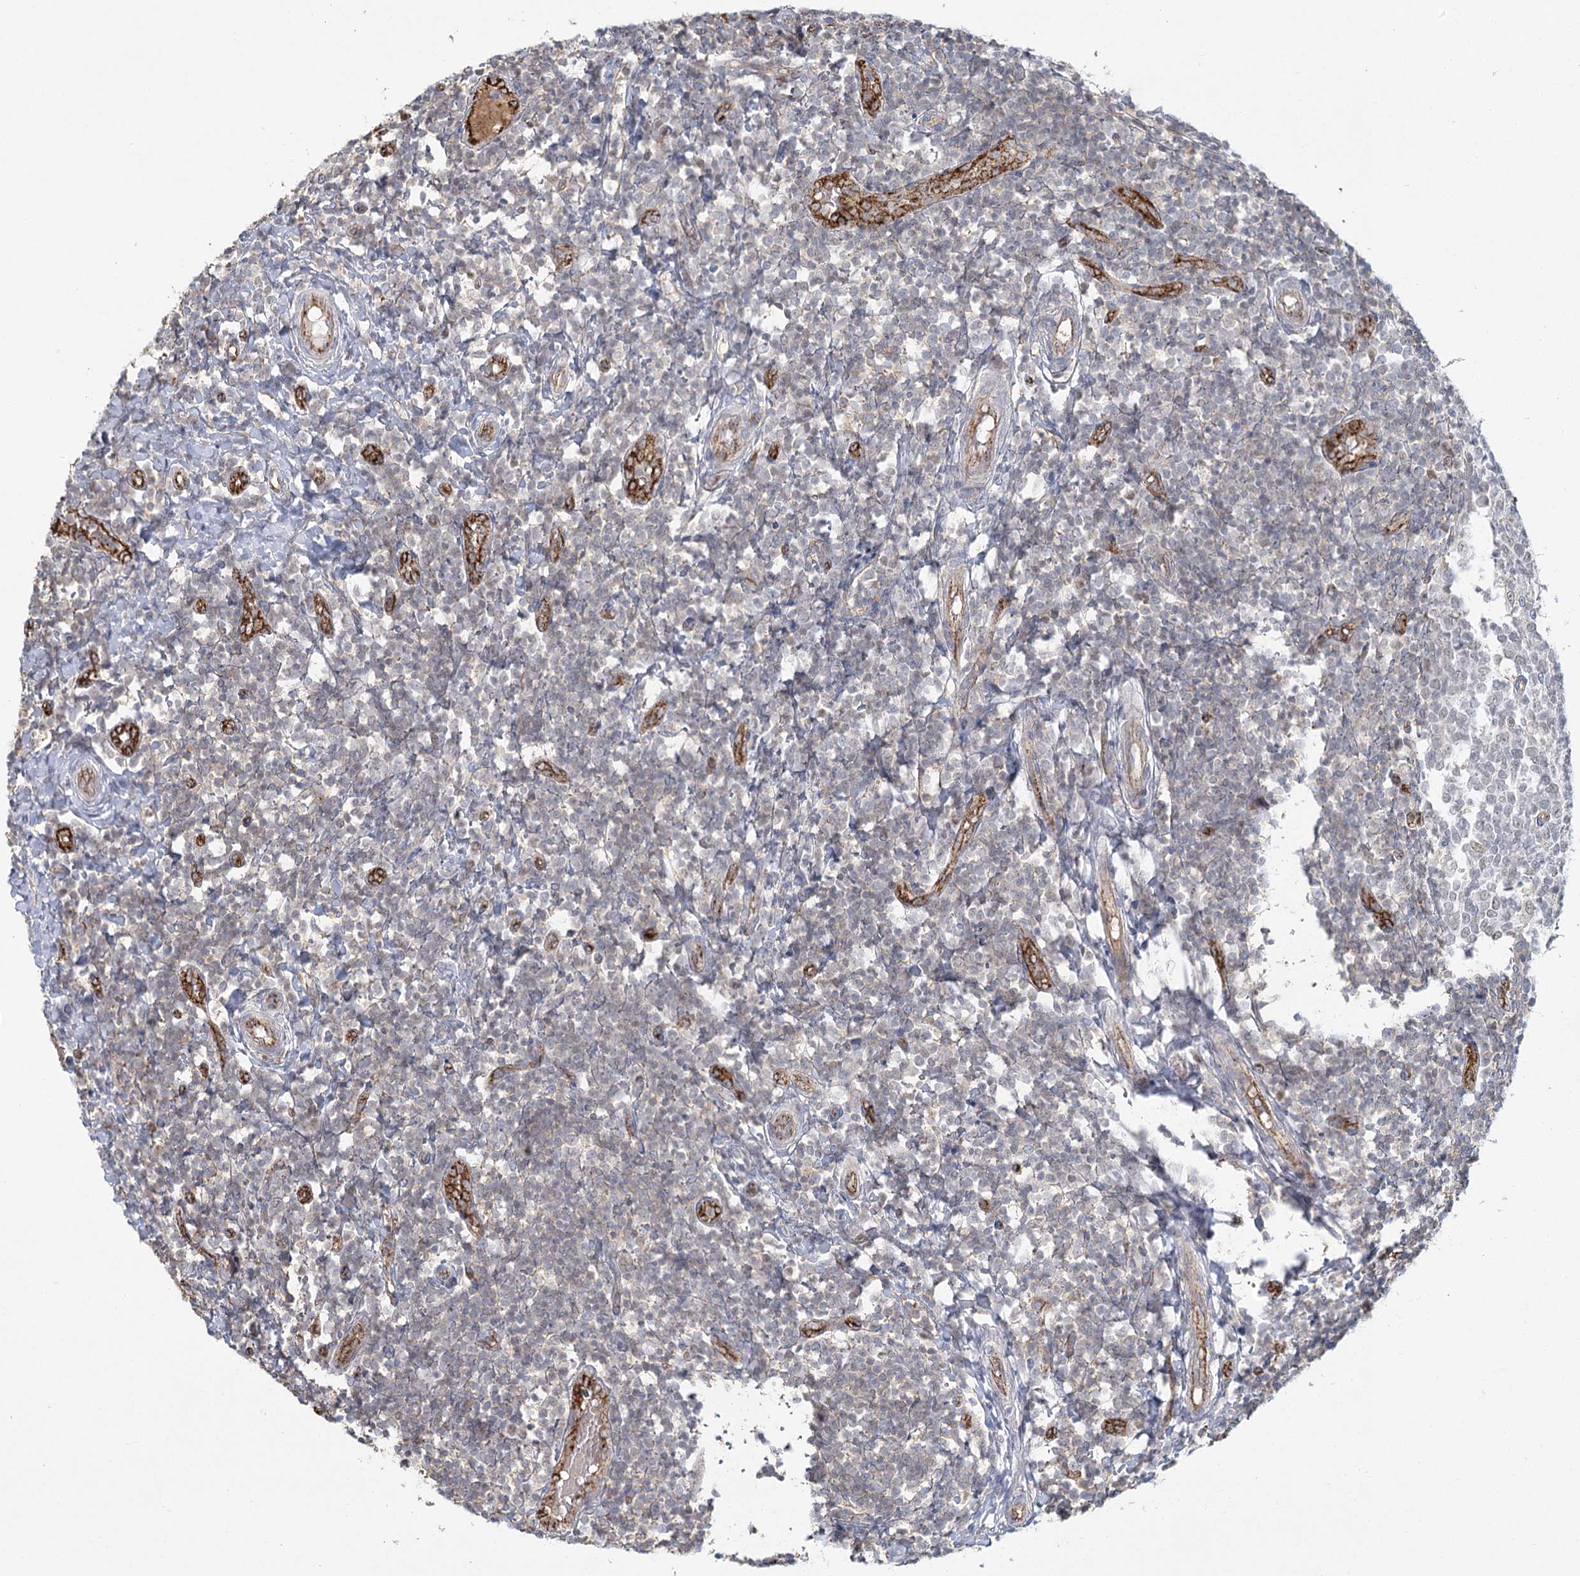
{"staining": {"intensity": "negative", "quantity": "none", "location": "none"}, "tissue": "tonsil", "cell_type": "Germinal center cells", "image_type": "normal", "snomed": [{"axis": "morphology", "description": "Normal tissue, NOS"}, {"axis": "topography", "description": "Tonsil"}], "caption": "Germinal center cells are negative for brown protein staining in normal tonsil. (DAB immunohistochemistry visualized using brightfield microscopy, high magnification).", "gene": "KBTBD4", "patient": {"sex": "female", "age": 19}}